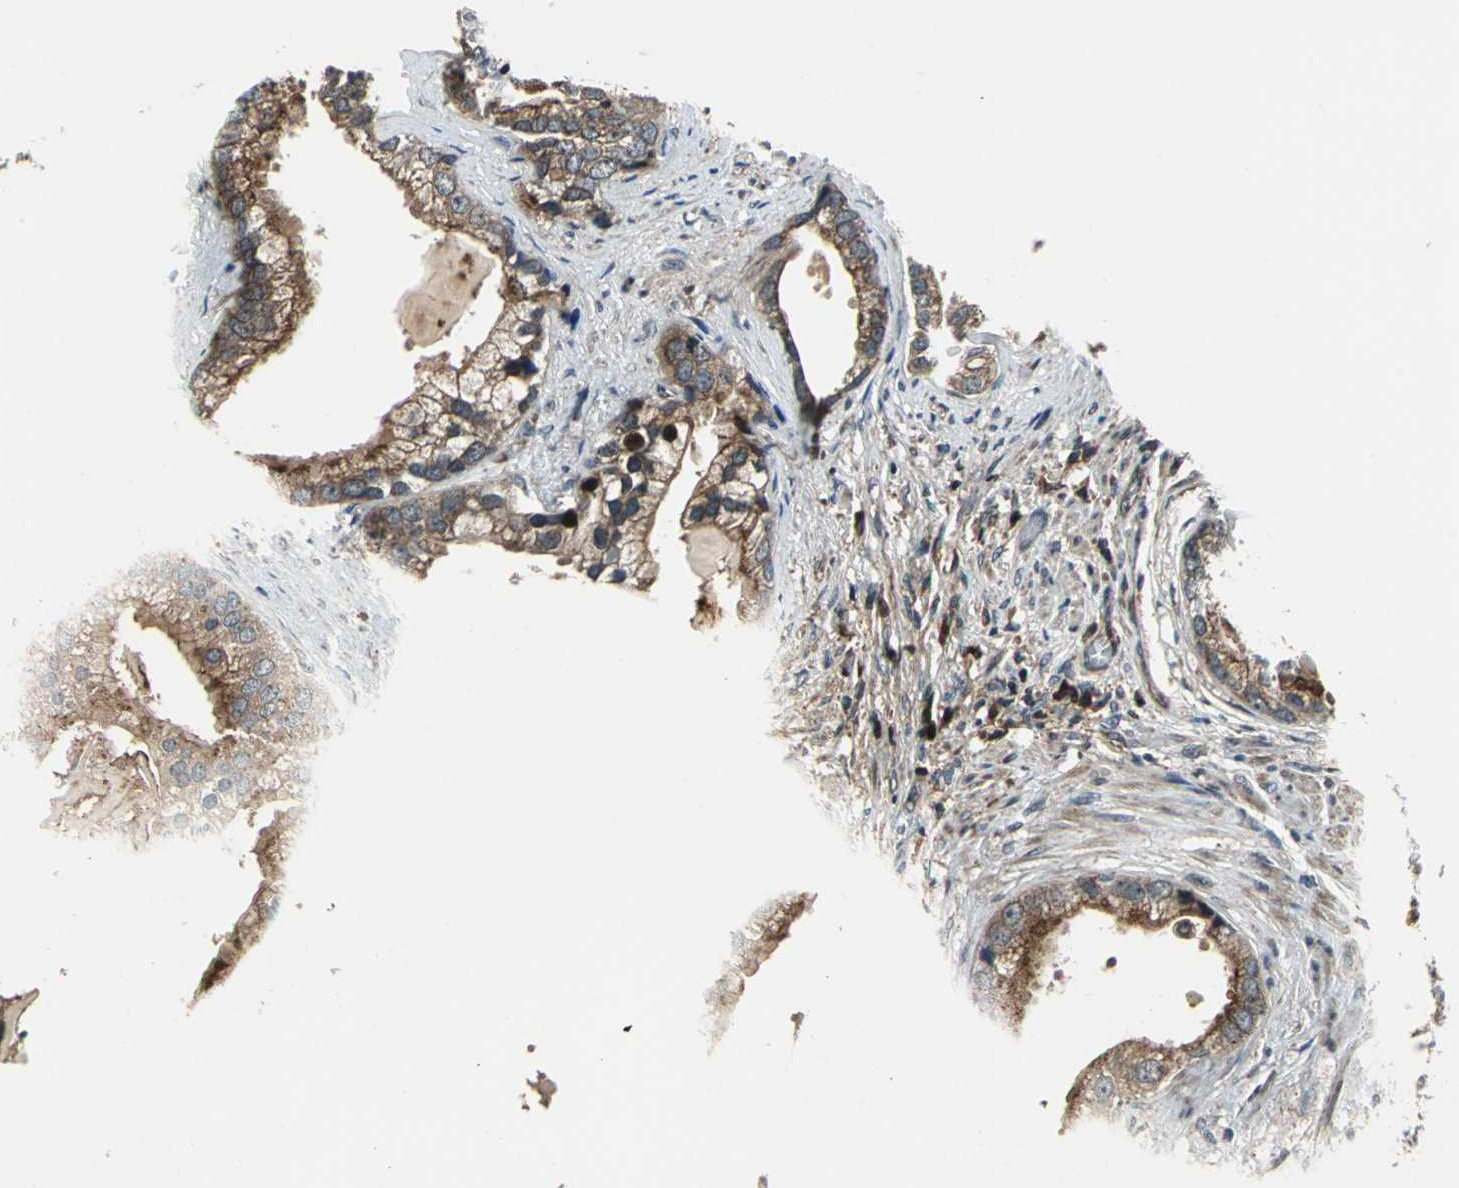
{"staining": {"intensity": "moderate", "quantity": ">75%", "location": "cytoplasmic/membranous"}, "tissue": "prostate cancer", "cell_type": "Tumor cells", "image_type": "cancer", "snomed": [{"axis": "morphology", "description": "Adenocarcinoma, Low grade"}, {"axis": "topography", "description": "Prostate"}], "caption": "Tumor cells display medium levels of moderate cytoplasmic/membranous positivity in about >75% of cells in prostate cancer (adenocarcinoma (low-grade)).", "gene": "AATF", "patient": {"sex": "male", "age": 71}}